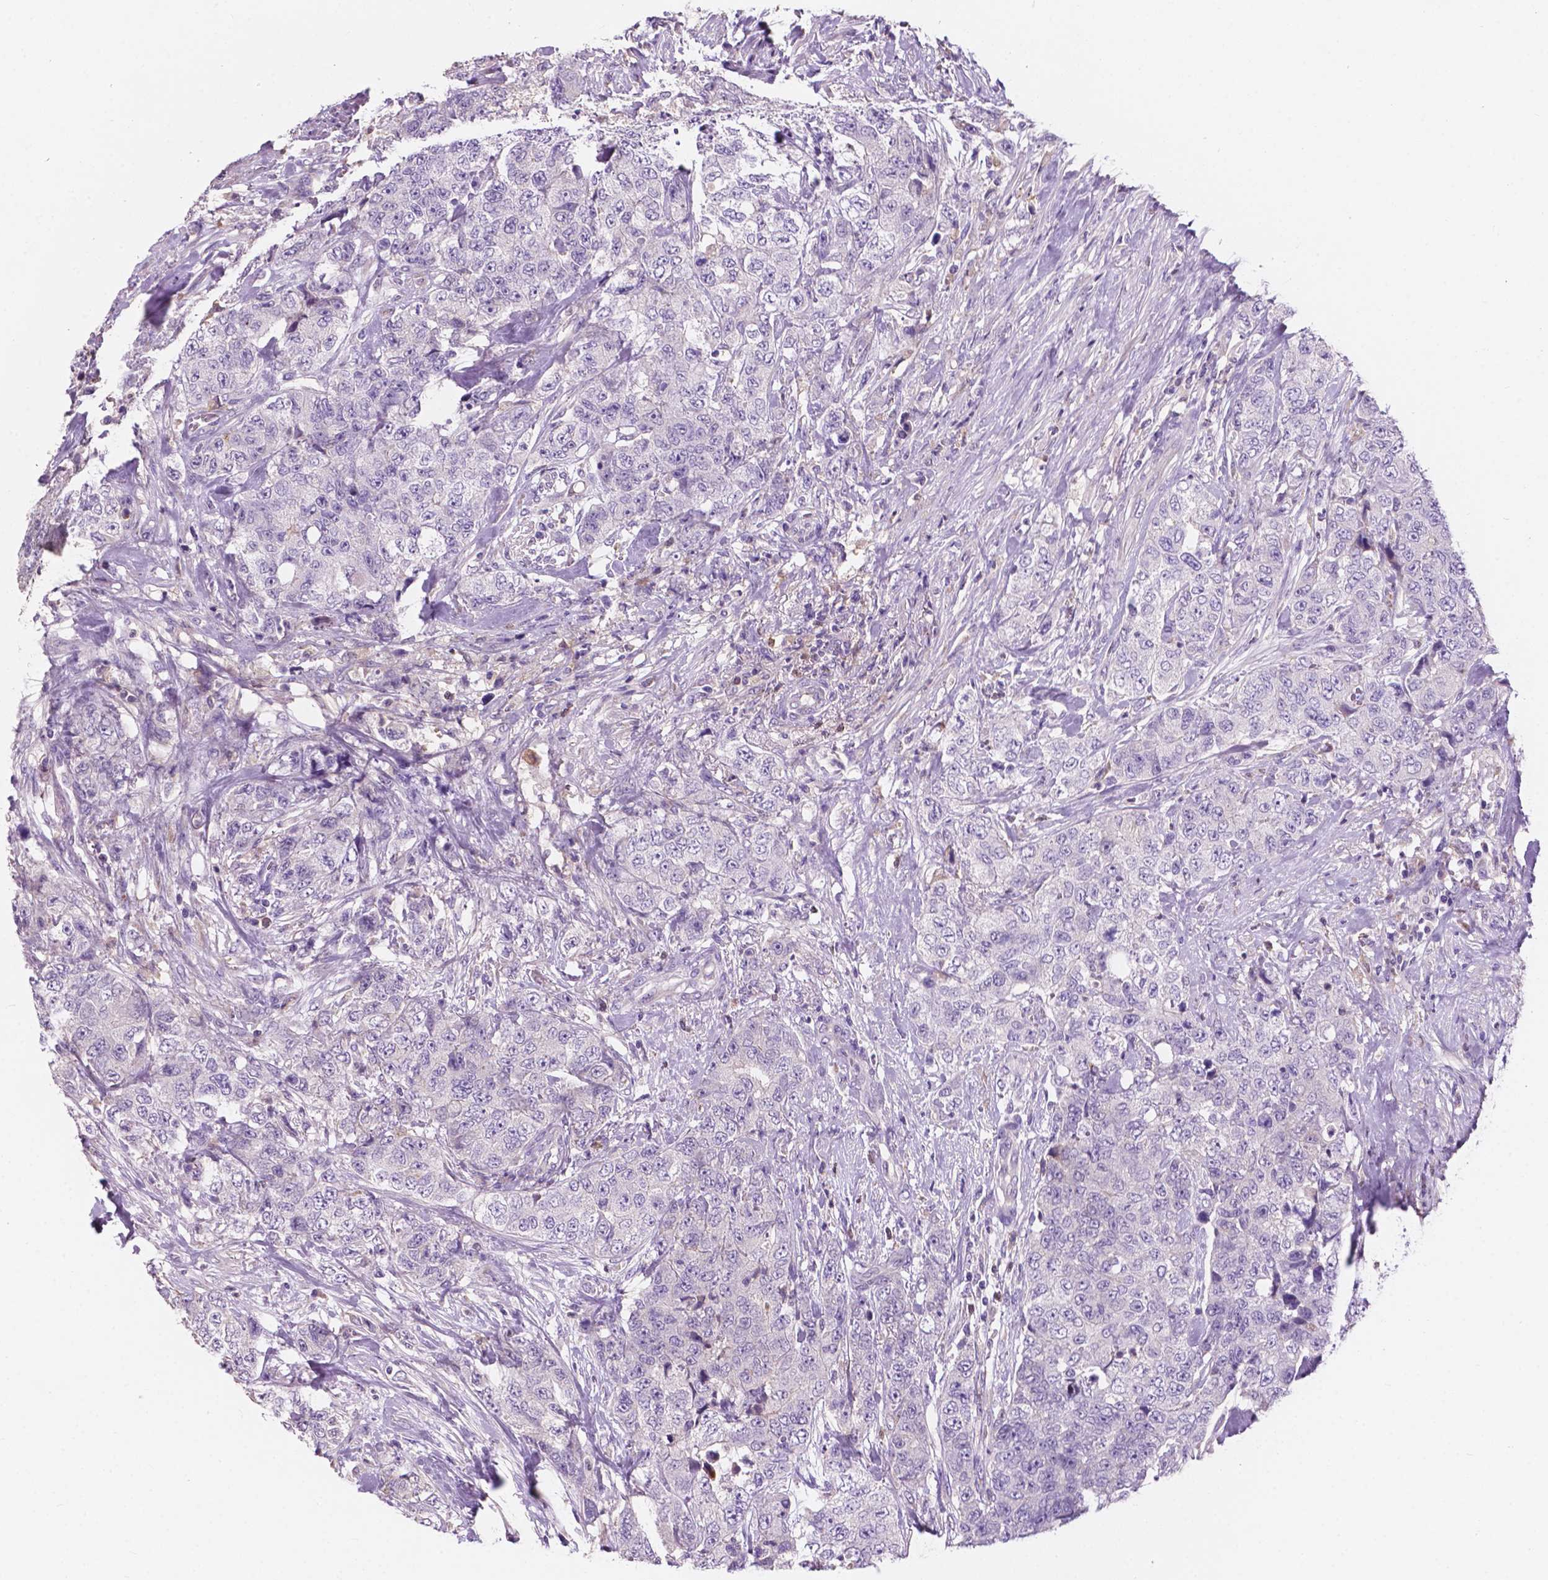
{"staining": {"intensity": "negative", "quantity": "none", "location": "none"}, "tissue": "urothelial cancer", "cell_type": "Tumor cells", "image_type": "cancer", "snomed": [{"axis": "morphology", "description": "Urothelial carcinoma, High grade"}, {"axis": "topography", "description": "Urinary bladder"}], "caption": "There is no significant expression in tumor cells of urothelial carcinoma (high-grade). Nuclei are stained in blue.", "gene": "IREB2", "patient": {"sex": "female", "age": 78}}